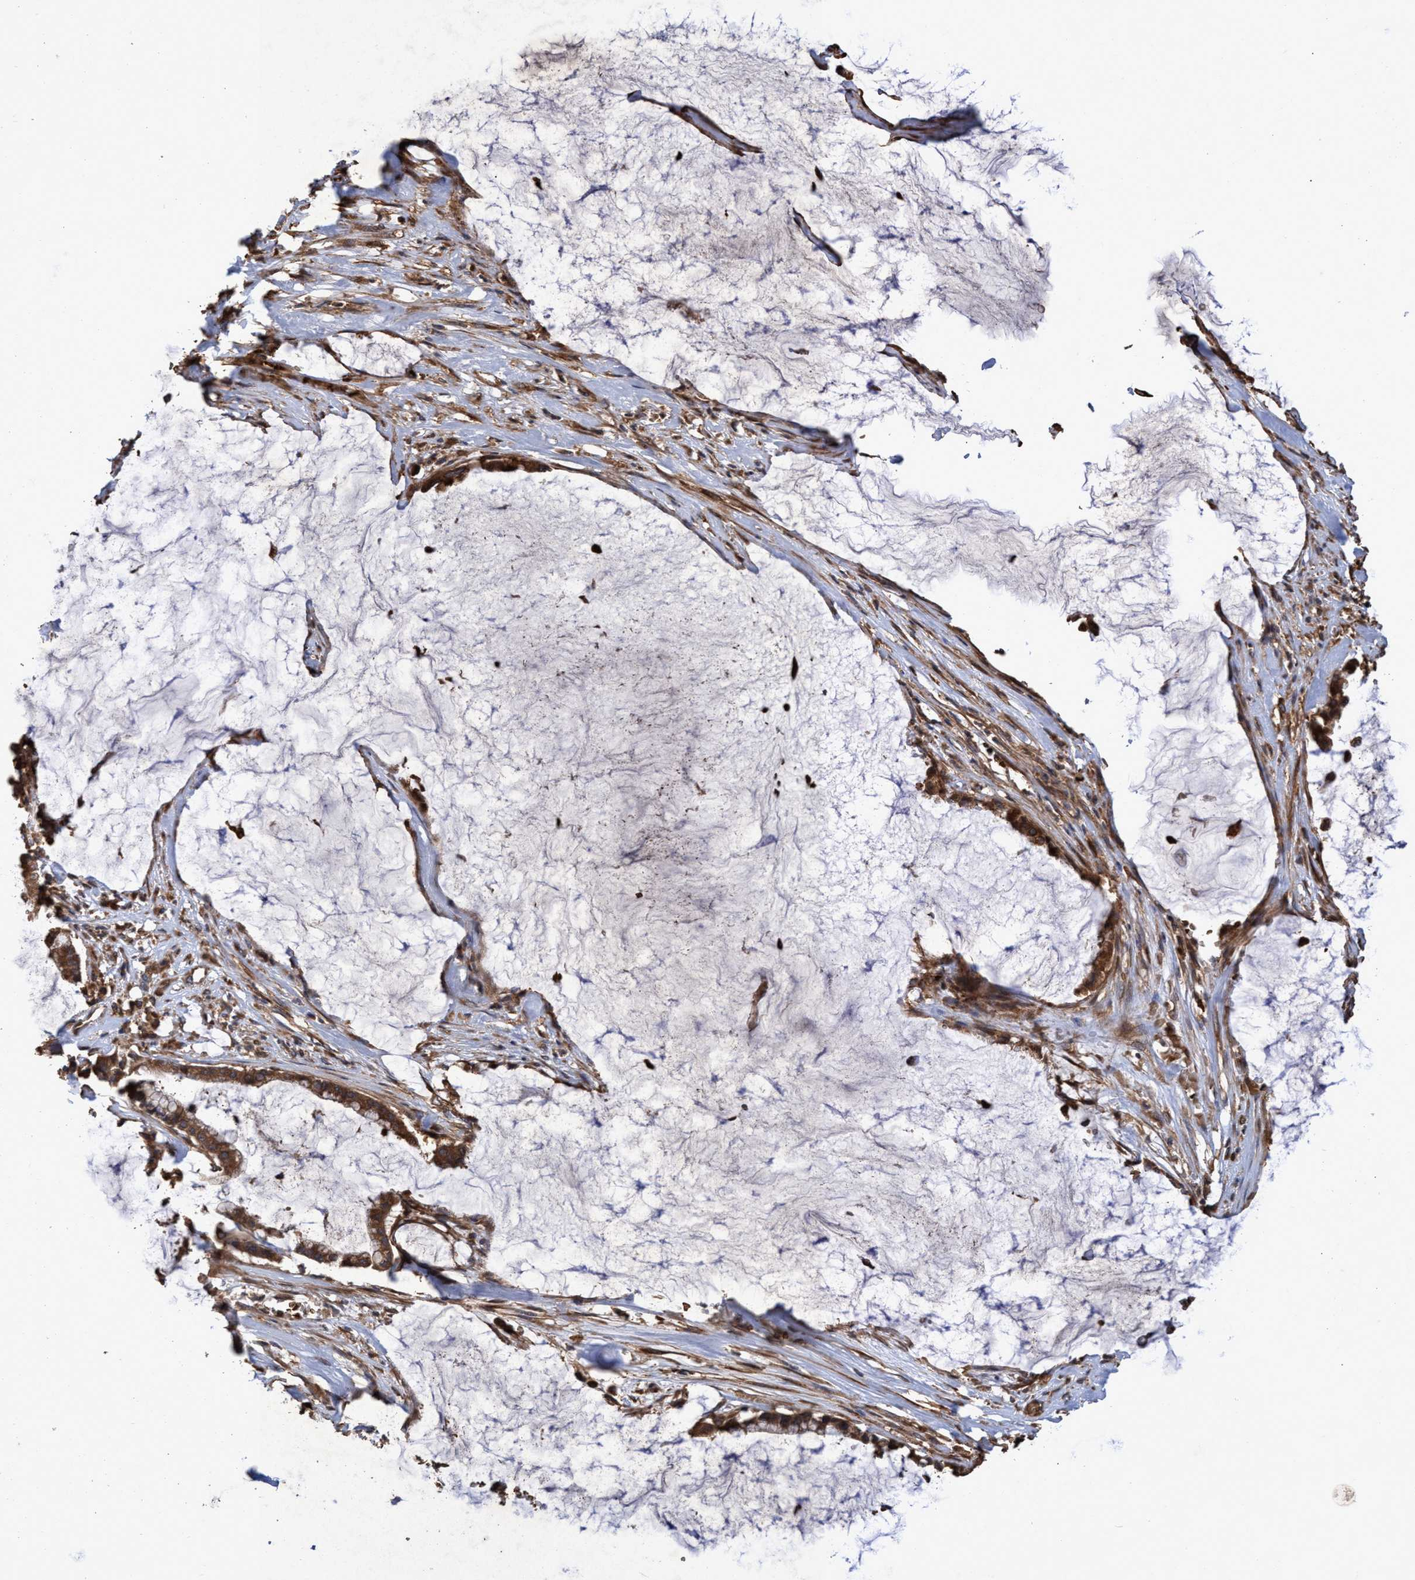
{"staining": {"intensity": "moderate", "quantity": ">75%", "location": "cytoplasmic/membranous"}, "tissue": "pancreatic cancer", "cell_type": "Tumor cells", "image_type": "cancer", "snomed": [{"axis": "morphology", "description": "Adenocarcinoma, NOS"}, {"axis": "topography", "description": "Pancreas"}], "caption": "Protein expression by immunohistochemistry reveals moderate cytoplasmic/membranous staining in approximately >75% of tumor cells in adenocarcinoma (pancreatic). (brown staining indicates protein expression, while blue staining denotes nuclei).", "gene": "CHMP6", "patient": {"sex": "male", "age": 41}}